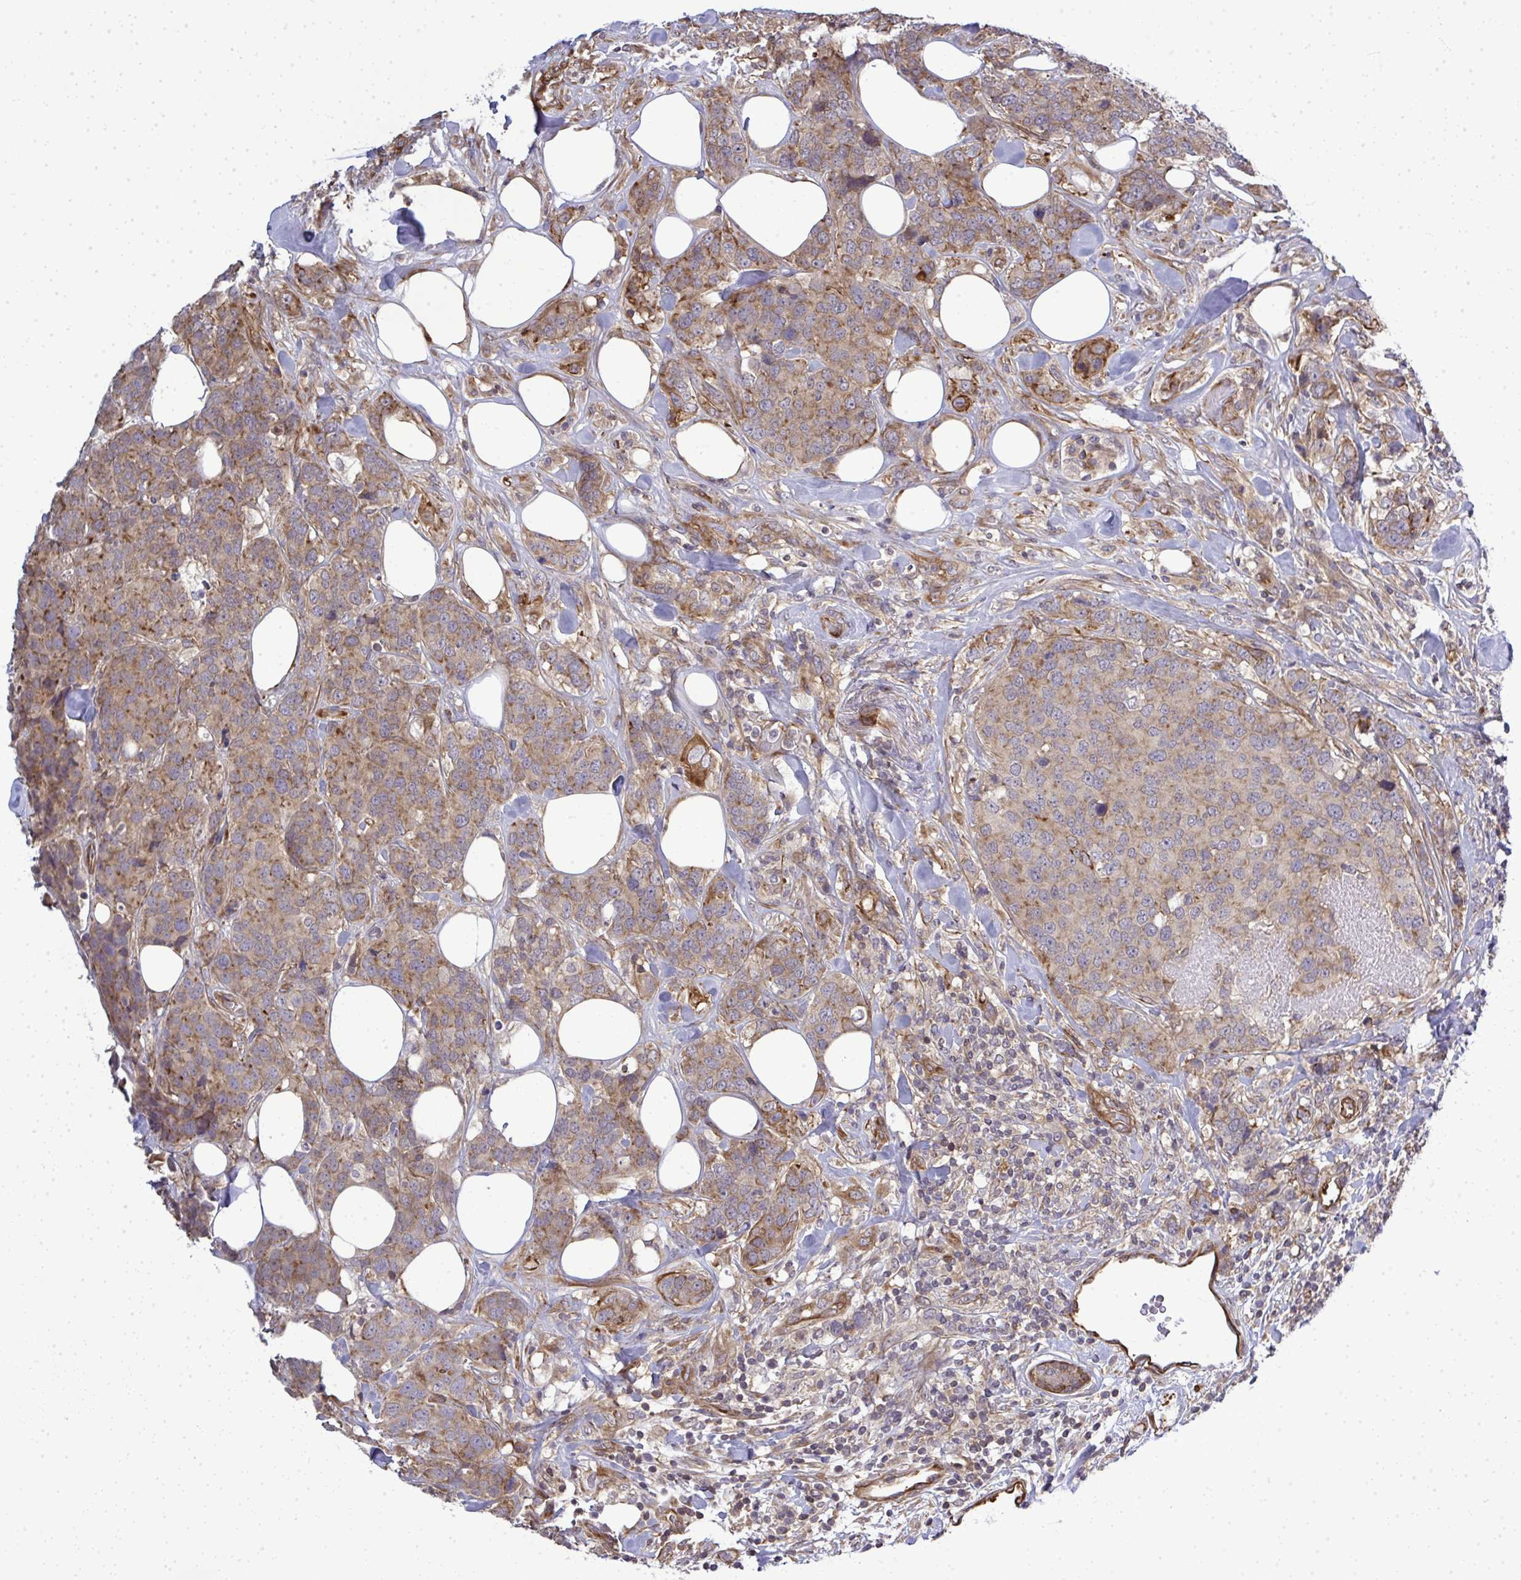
{"staining": {"intensity": "moderate", "quantity": "25%-75%", "location": "cytoplasmic/membranous"}, "tissue": "breast cancer", "cell_type": "Tumor cells", "image_type": "cancer", "snomed": [{"axis": "morphology", "description": "Lobular carcinoma"}, {"axis": "topography", "description": "Breast"}], "caption": "About 25%-75% of tumor cells in human breast cancer exhibit moderate cytoplasmic/membranous protein expression as visualized by brown immunohistochemical staining.", "gene": "FUT10", "patient": {"sex": "female", "age": 59}}